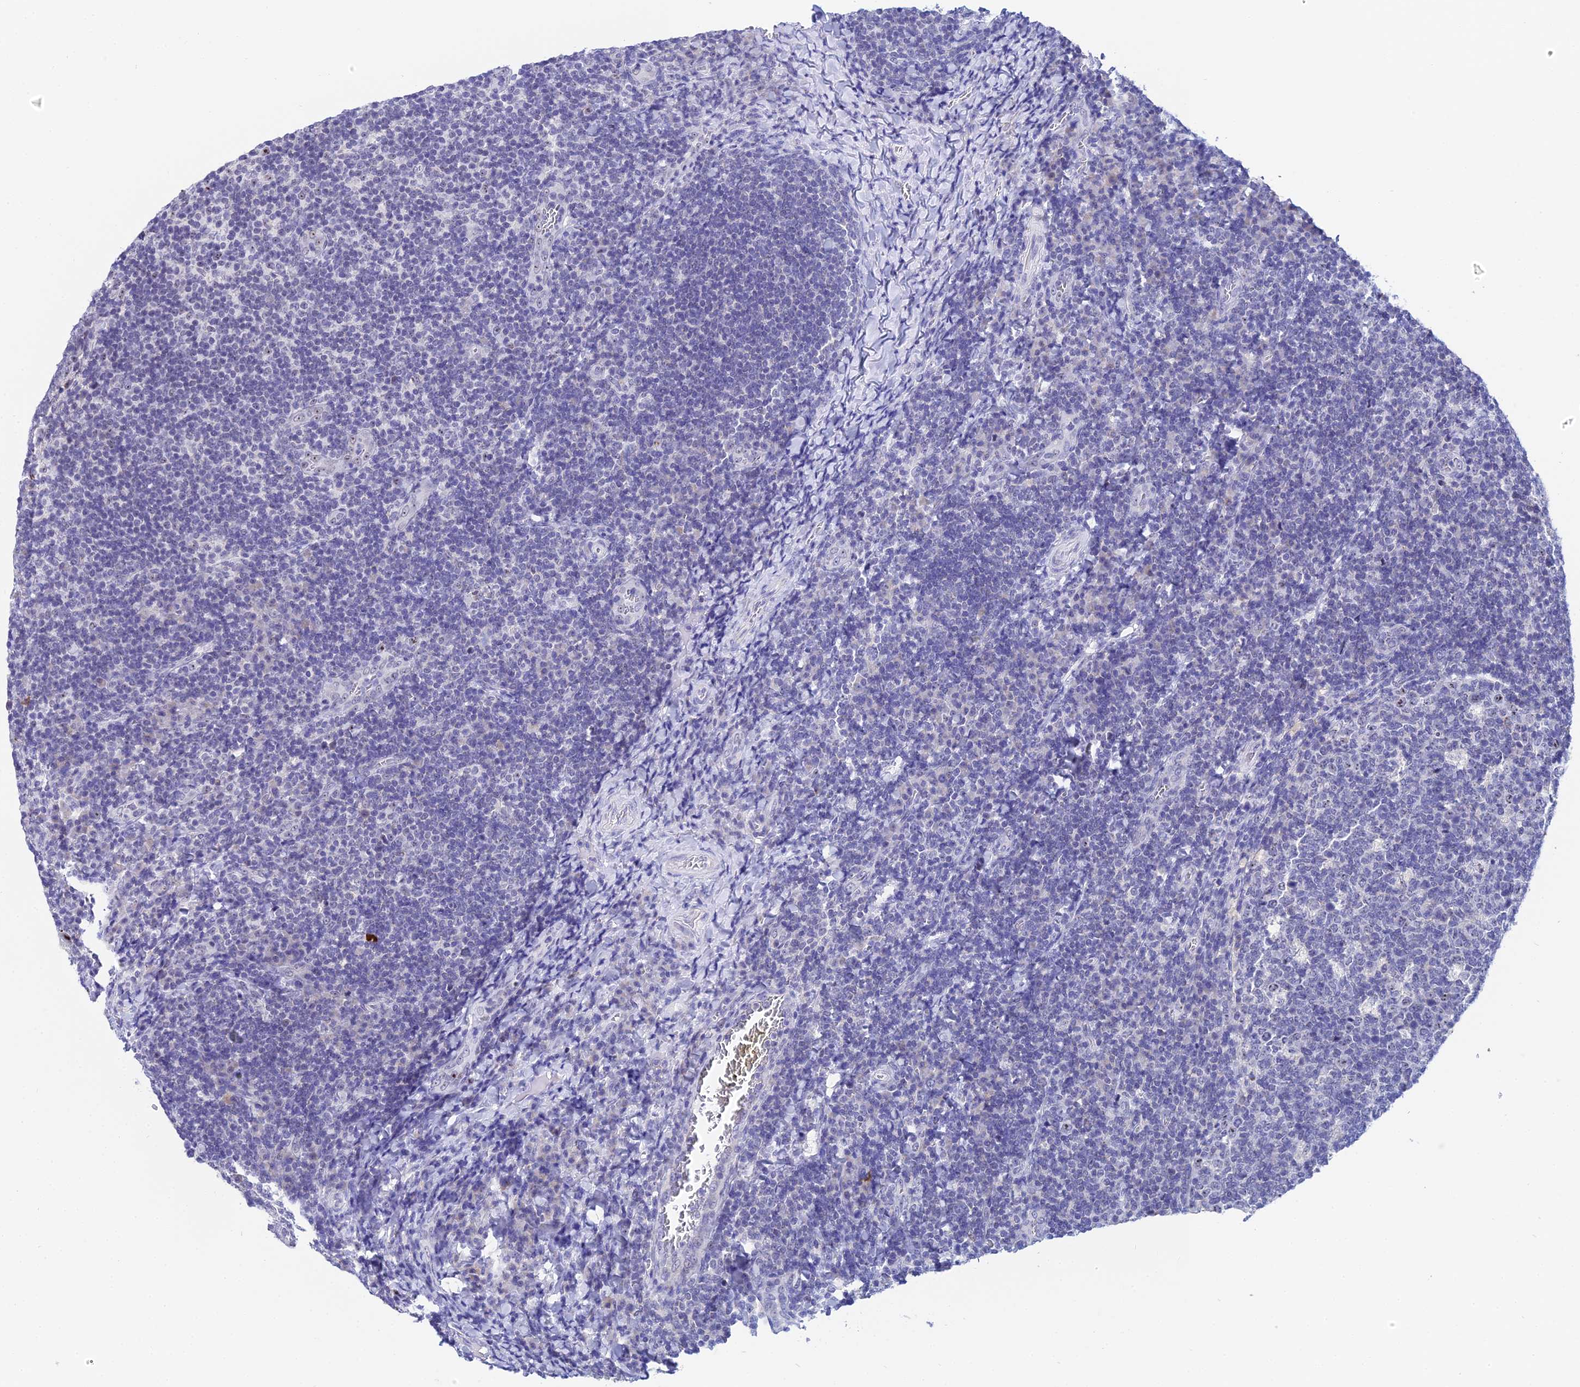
{"staining": {"intensity": "weak", "quantity": "<25%", "location": "nuclear"}, "tissue": "tonsil", "cell_type": "Germinal center cells", "image_type": "normal", "snomed": [{"axis": "morphology", "description": "Normal tissue, NOS"}, {"axis": "topography", "description": "Tonsil"}], "caption": "Immunohistochemistry (IHC) image of unremarkable tonsil: human tonsil stained with DAB (3,3'-diaminobenzidine) shows no significant protein expression in germinal center cells. The staining is performed using DAB (3,3'-diaminobenzidine) brown chromogen with nuclei counter-stained in using hematoxylin.", "gene": "PLPP4", "patient": {"sex": "male", "age": 17}}